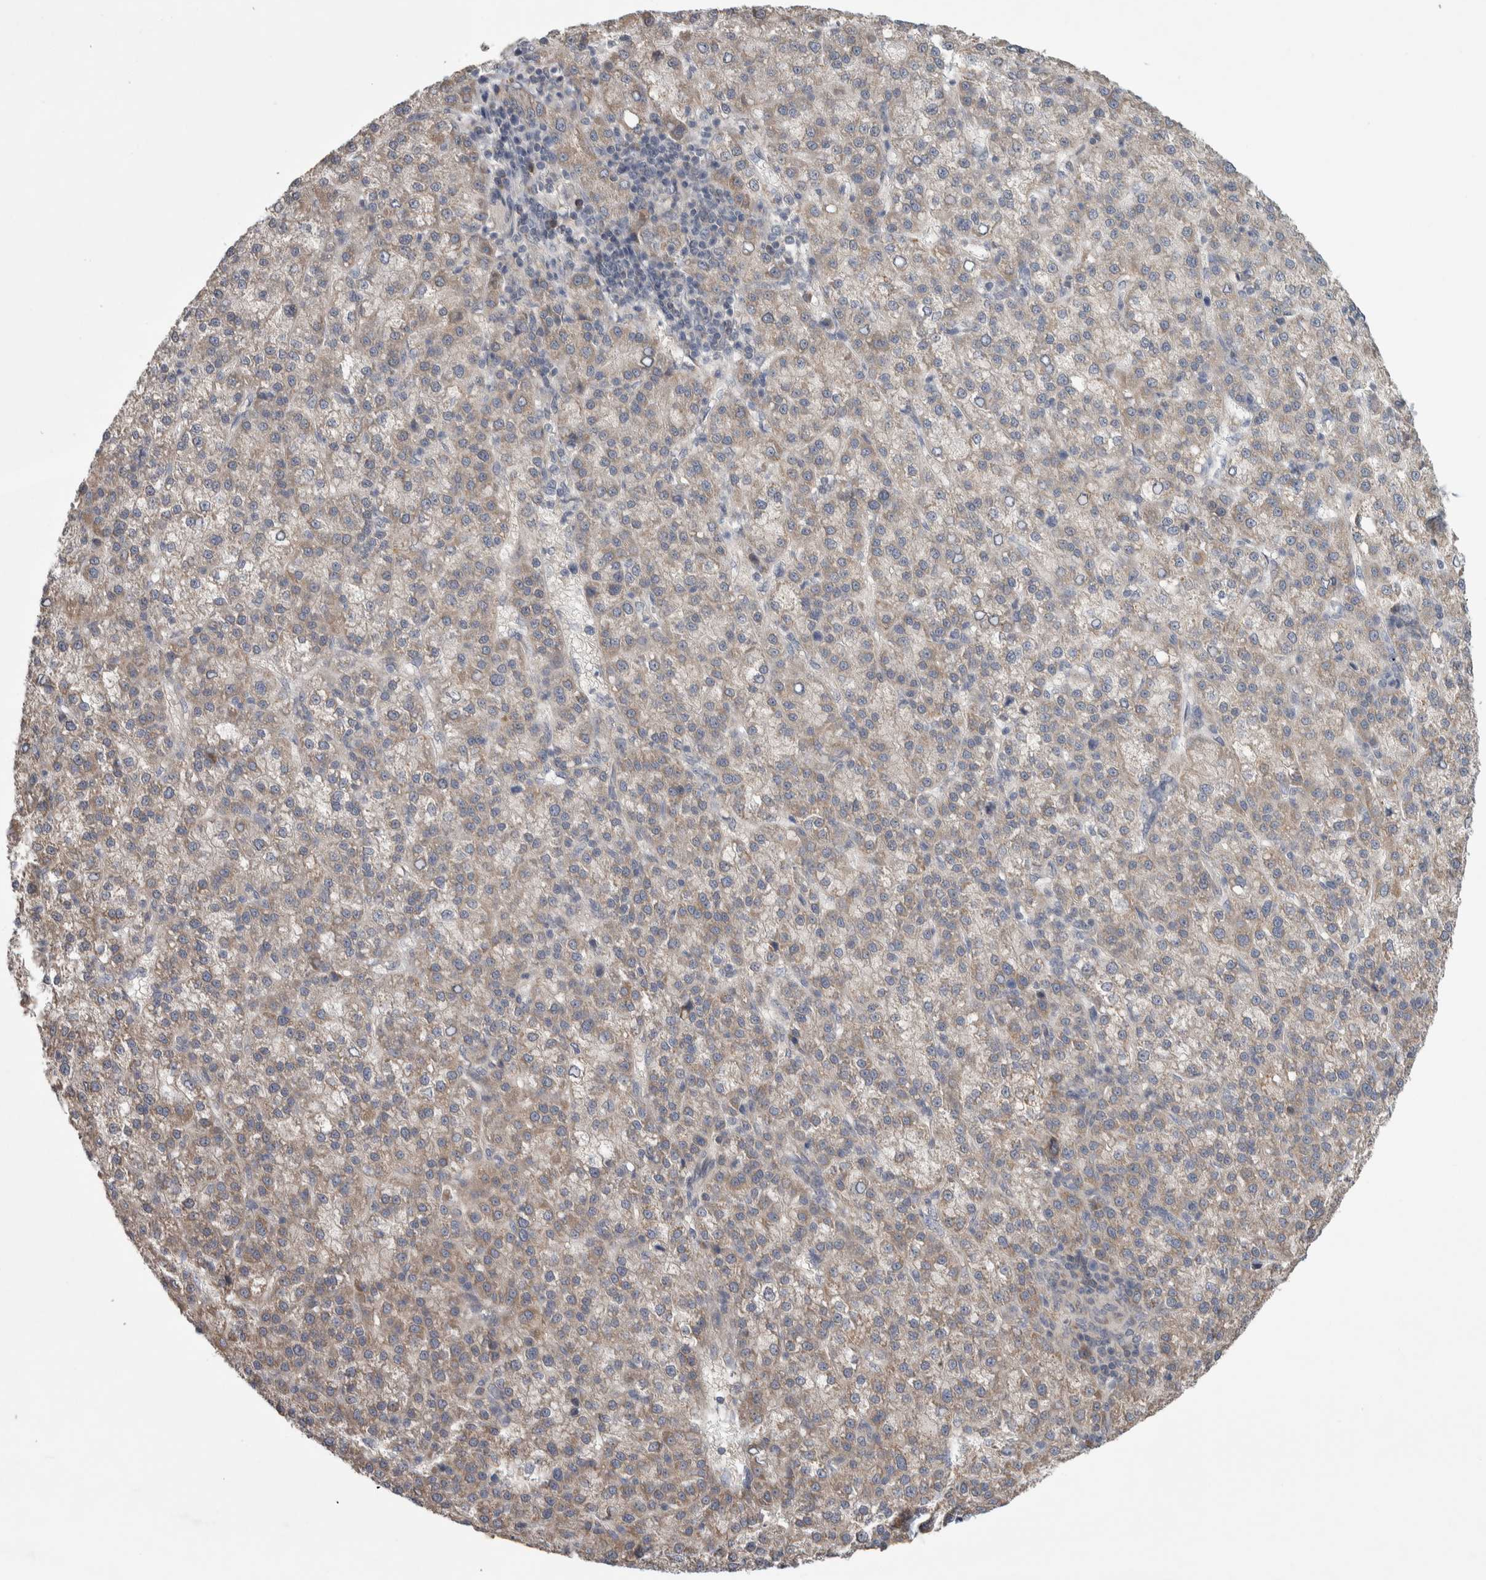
{"staining": {"intensity": "weak", "quantity": "25%-75%", "location": "cytoplasmic/membranous"}, "tissue": "liver cancer", "cell_type": "Tumor cells", "image_type": "cancer", "snomed": [{"axis": "morphology", "description": "Carcinoma, Hepatocellular, NOS"}, {"axis": "topography", "description": "Liver"}], "caption": "Approximately 25%-75% of tumor cells in human liver cancer show weak cytoplasmic/membranous protein positivity as visualized by brown immunohistochemical staining.", "gene": "SRP68", "patient": {"sex": "female", "age": 58}}